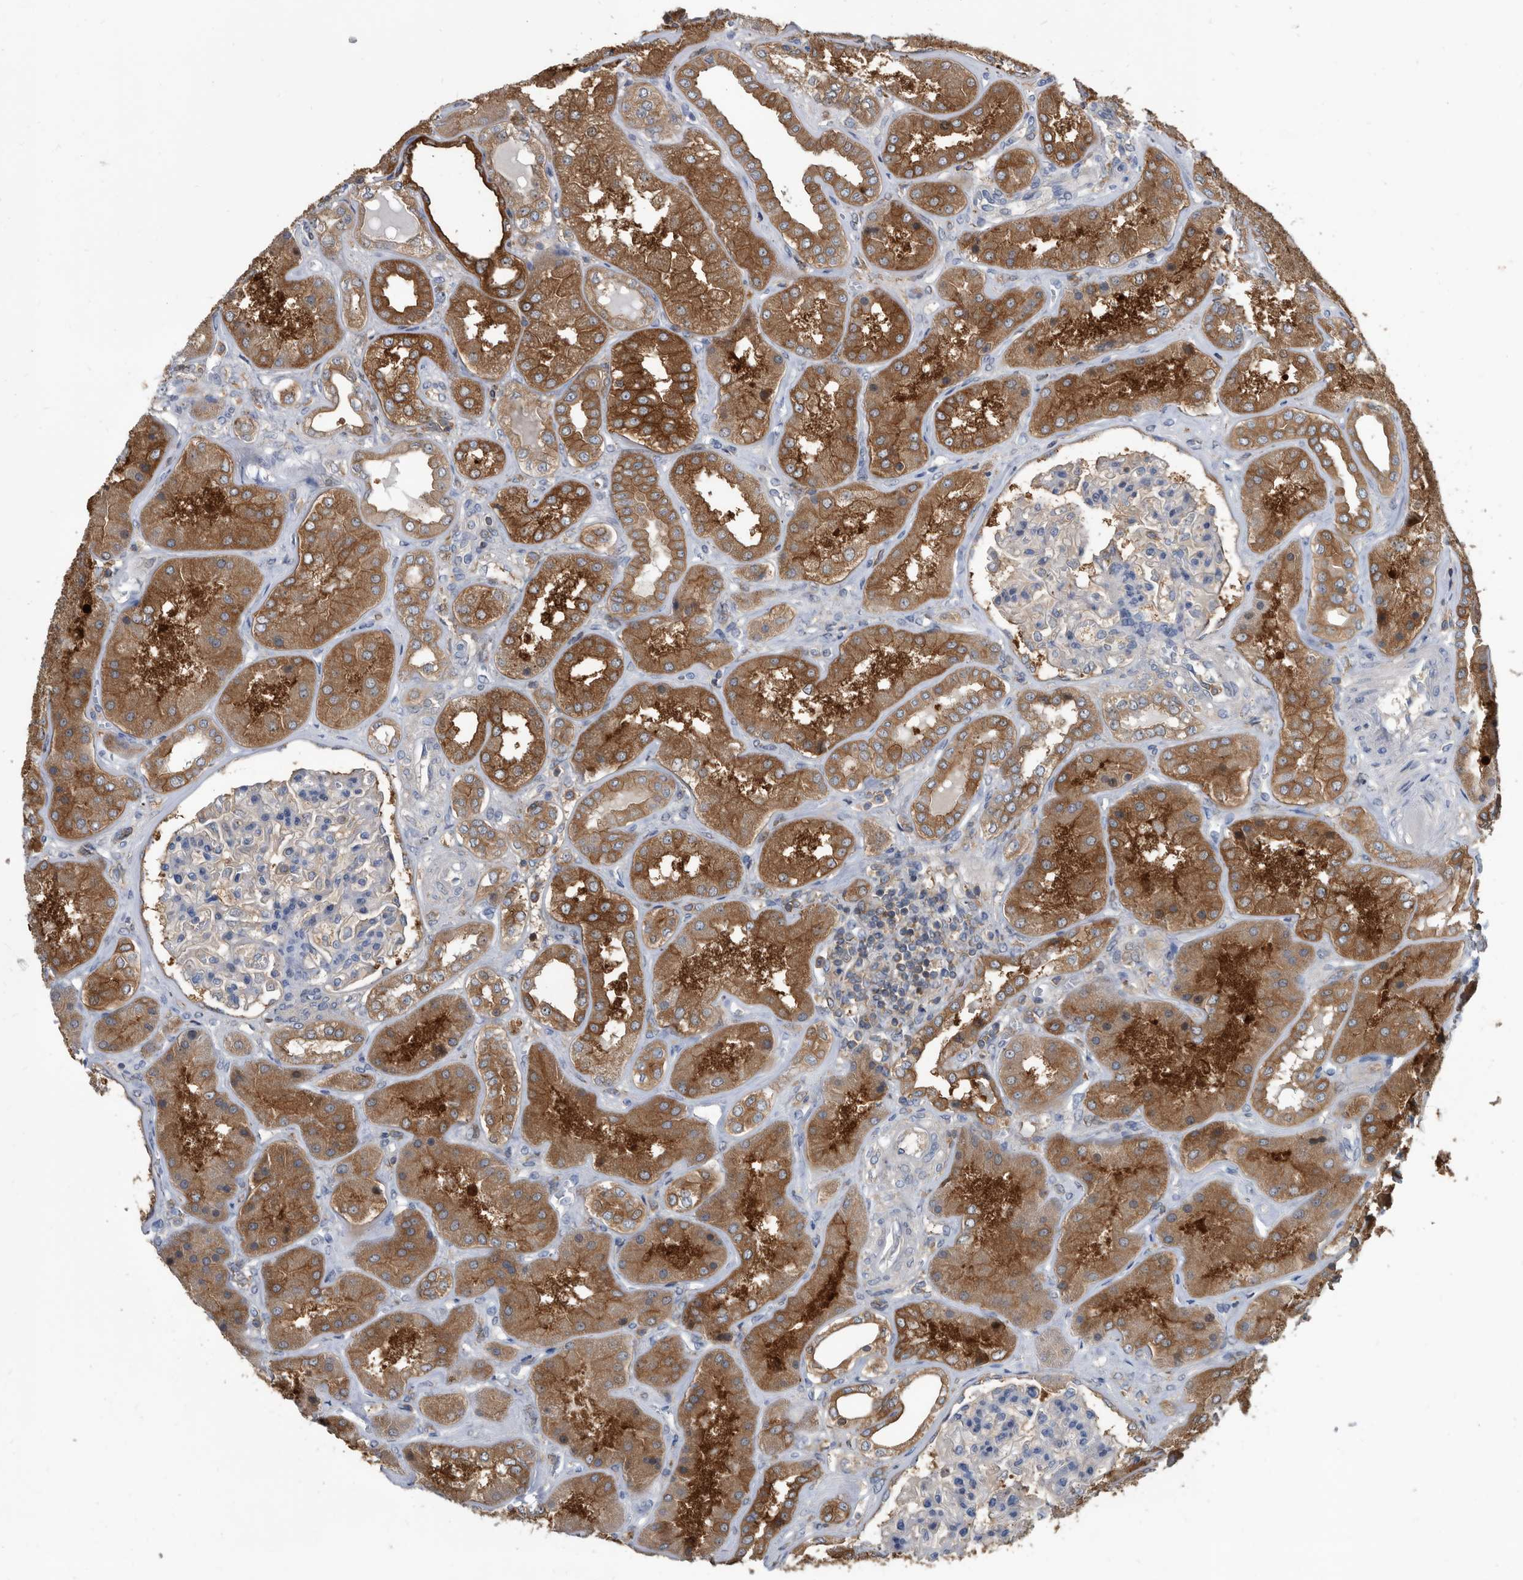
{"staining": {"intensity": "negative", "quantity": "none", "location": "none"}, "tissue": "kidney", "cell_type": "Cells in glomeruli", "image_type": "normal", "snomed": [{"axis": "morphology", "description": "Normal tissue, NOS"}, {"axis": "topography", "description": "Kidney"}], "caption": "The IHC image has no significant expression in cells in glomeruli of kidney.", "gene": "APEH", "patient": {"sex": "female", "age": 56}}